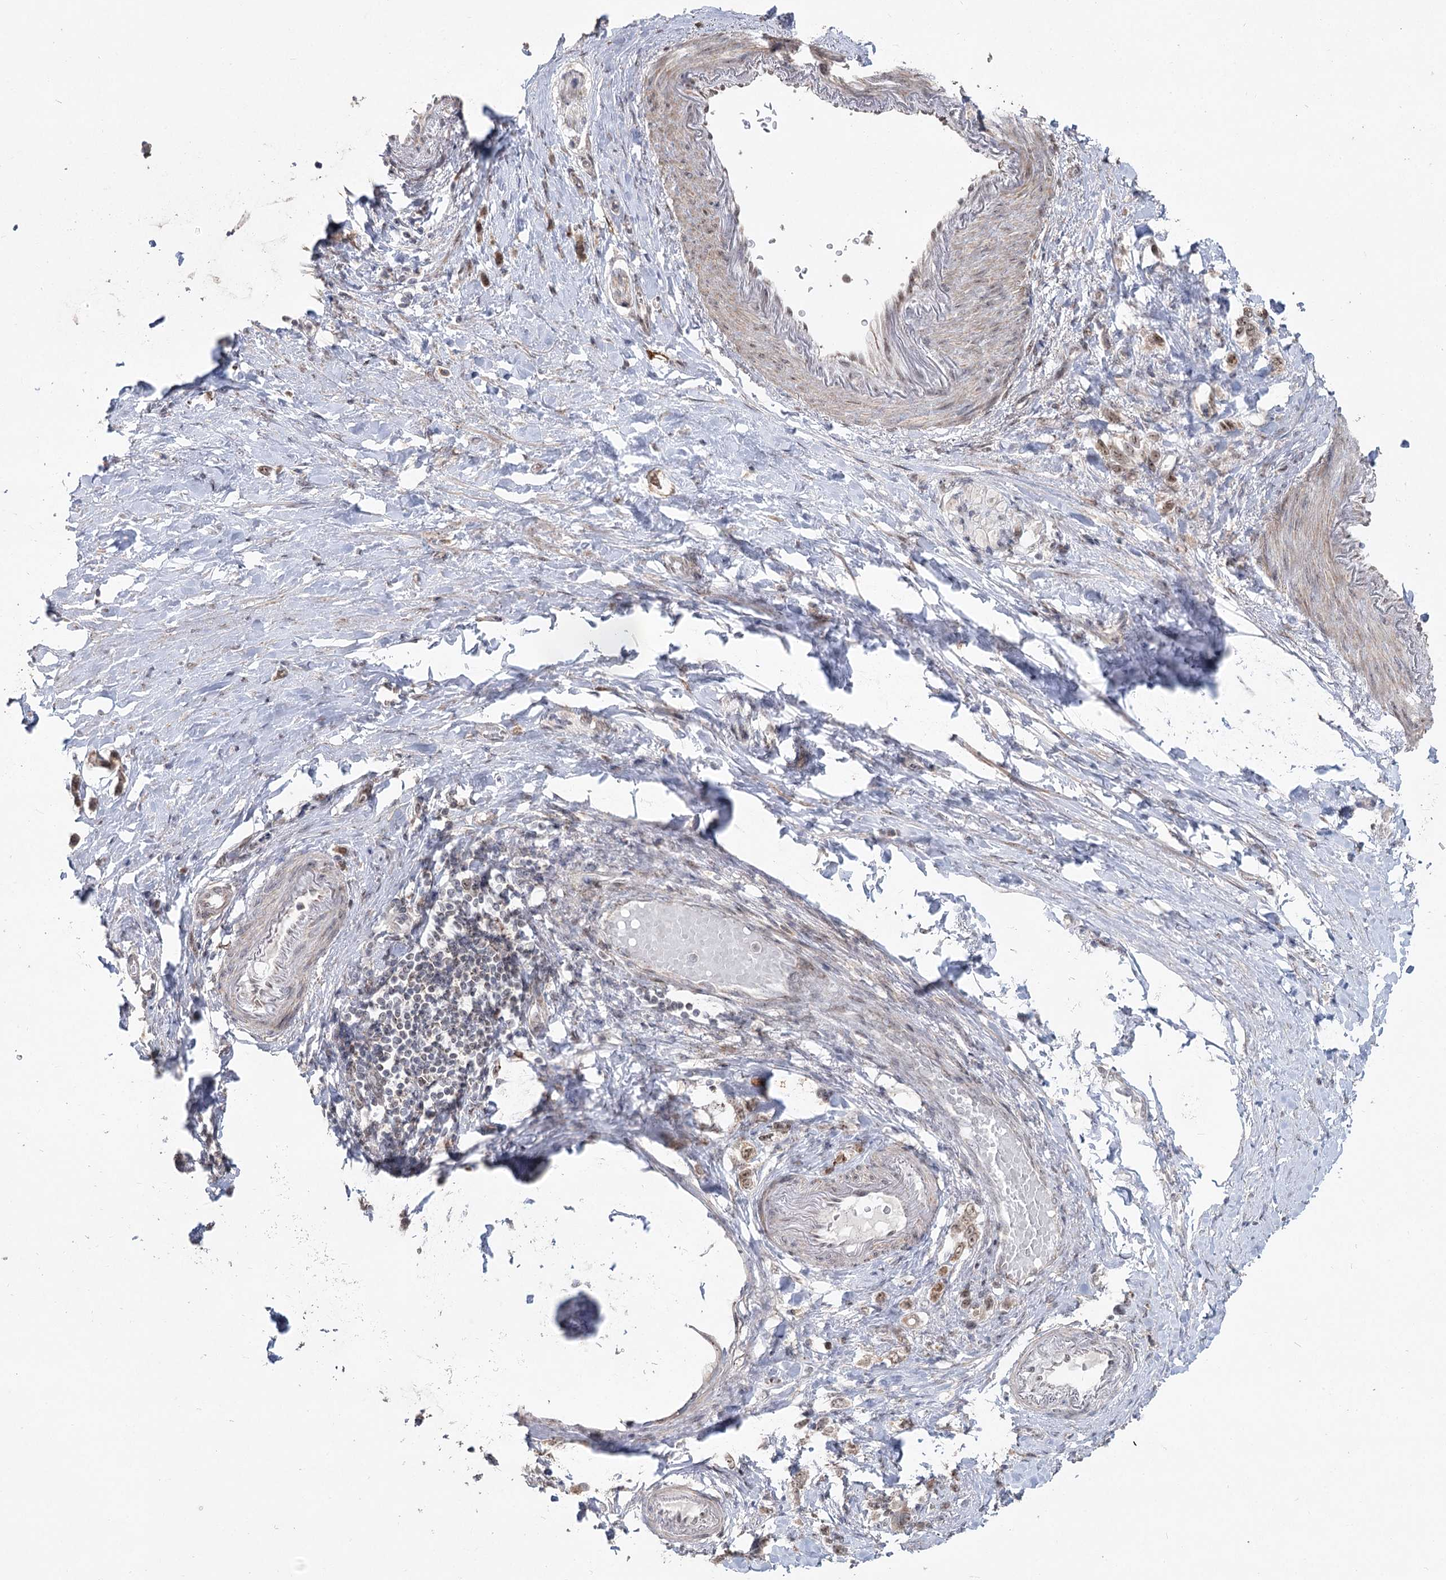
{"staining": {"intensity": "weak", "quantity": ">75%", "location": "nuclear"}, "tissue": "stomach cancer", "cell_type": "Tumor cells", "image_type": "cancer", "snomed": [{"axis": "morphology", "description": "Adenocarcinoma, NOS"}, {"axis": "topography", "description": "Stomach"}], "caption": "About >75% of tumor cells in stomach cancer display weak nuclear protein expression as visualized by brown immunohistochemical staining.", "gene": "RUFY4", "patient": {"sex": "female", "age": 65}}